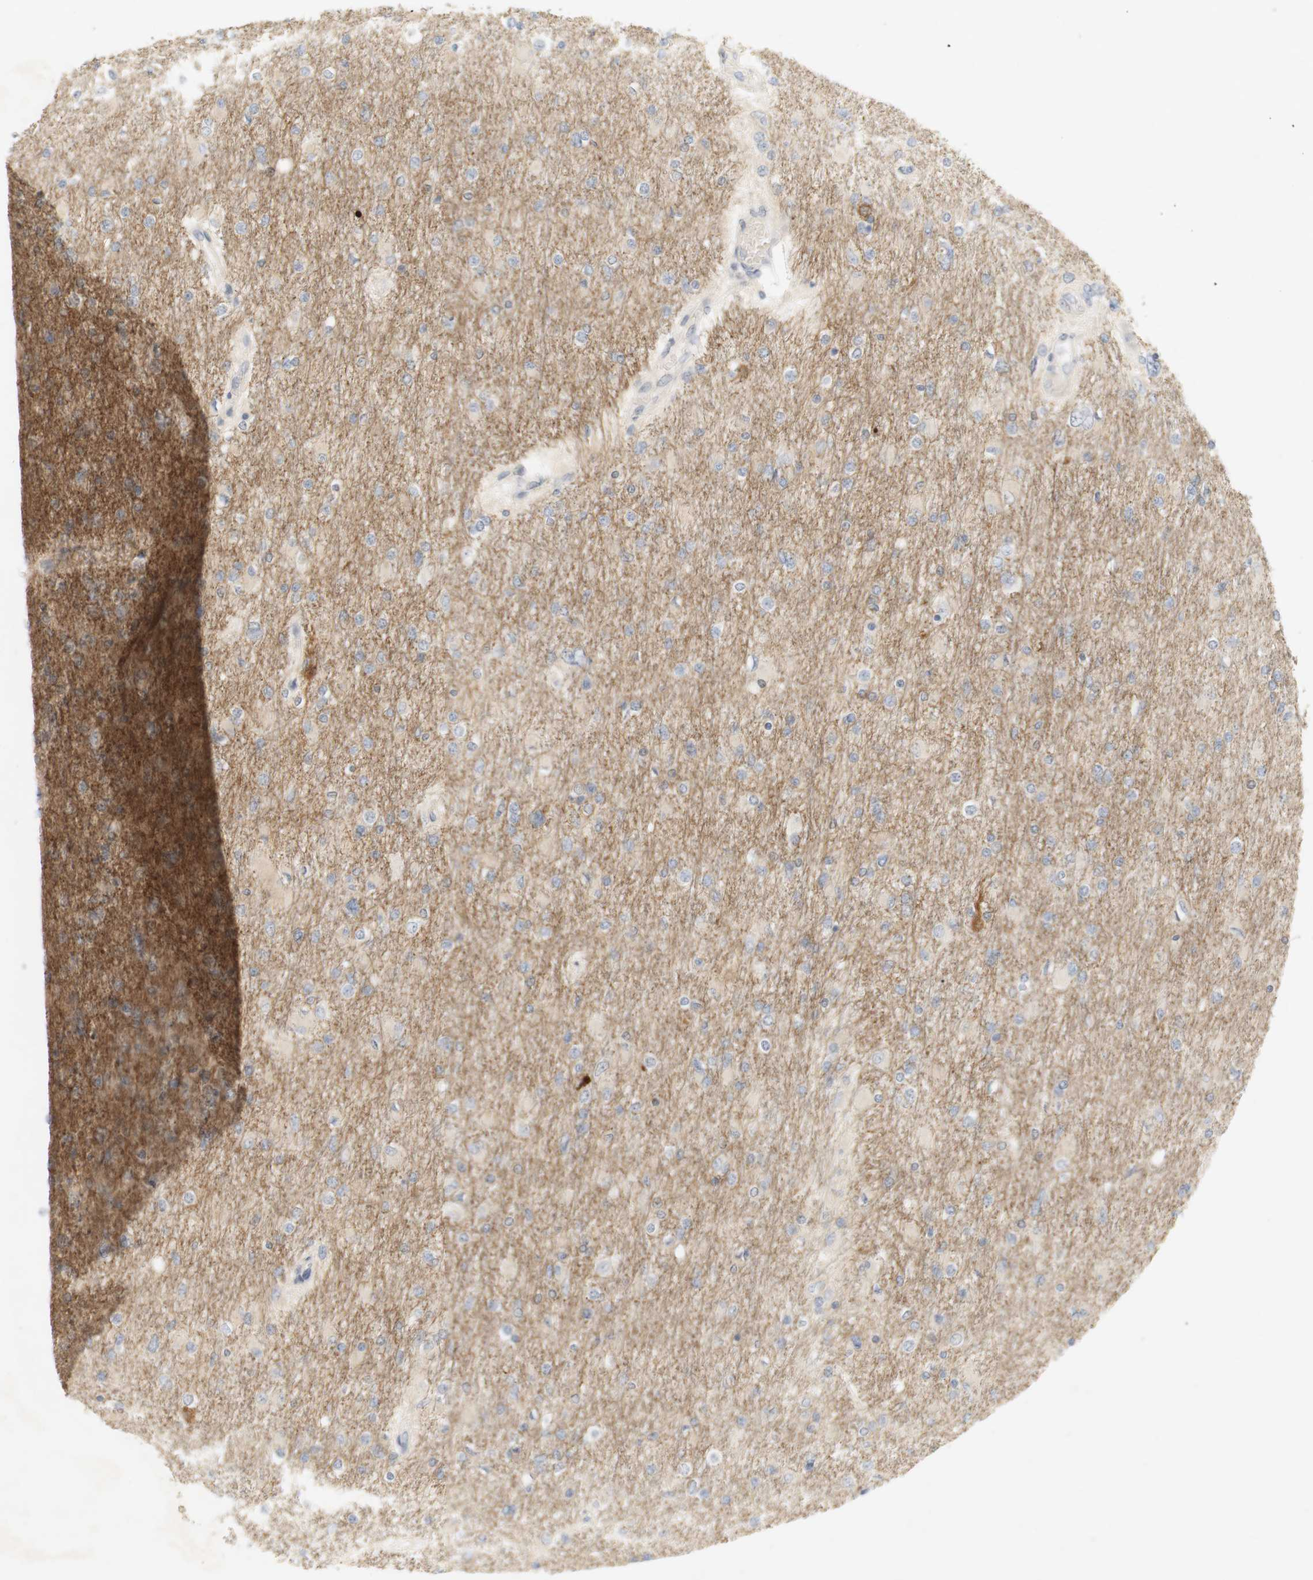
{"staining": {"intensity": "weak", "quantity": "25%-75%", "location": "cytoplasmic/membranous"}, "tissue": "glioma", "cell_type": "Tumor cells", "image_type": "cancer", "snomed": [{"axis": "morphology", "description": "Glioma, malignant, High grade"}, {"axis": "topography", "description": "Cerebral cortex"}], "caption": "Weak cytoplasmic/membranous expression for a protein is seen in about 25%-75% of tumor cells of glioma using immunohistochemistry.", "gene": "RTN3", "patient": {"sex": "female", "age": 36}}